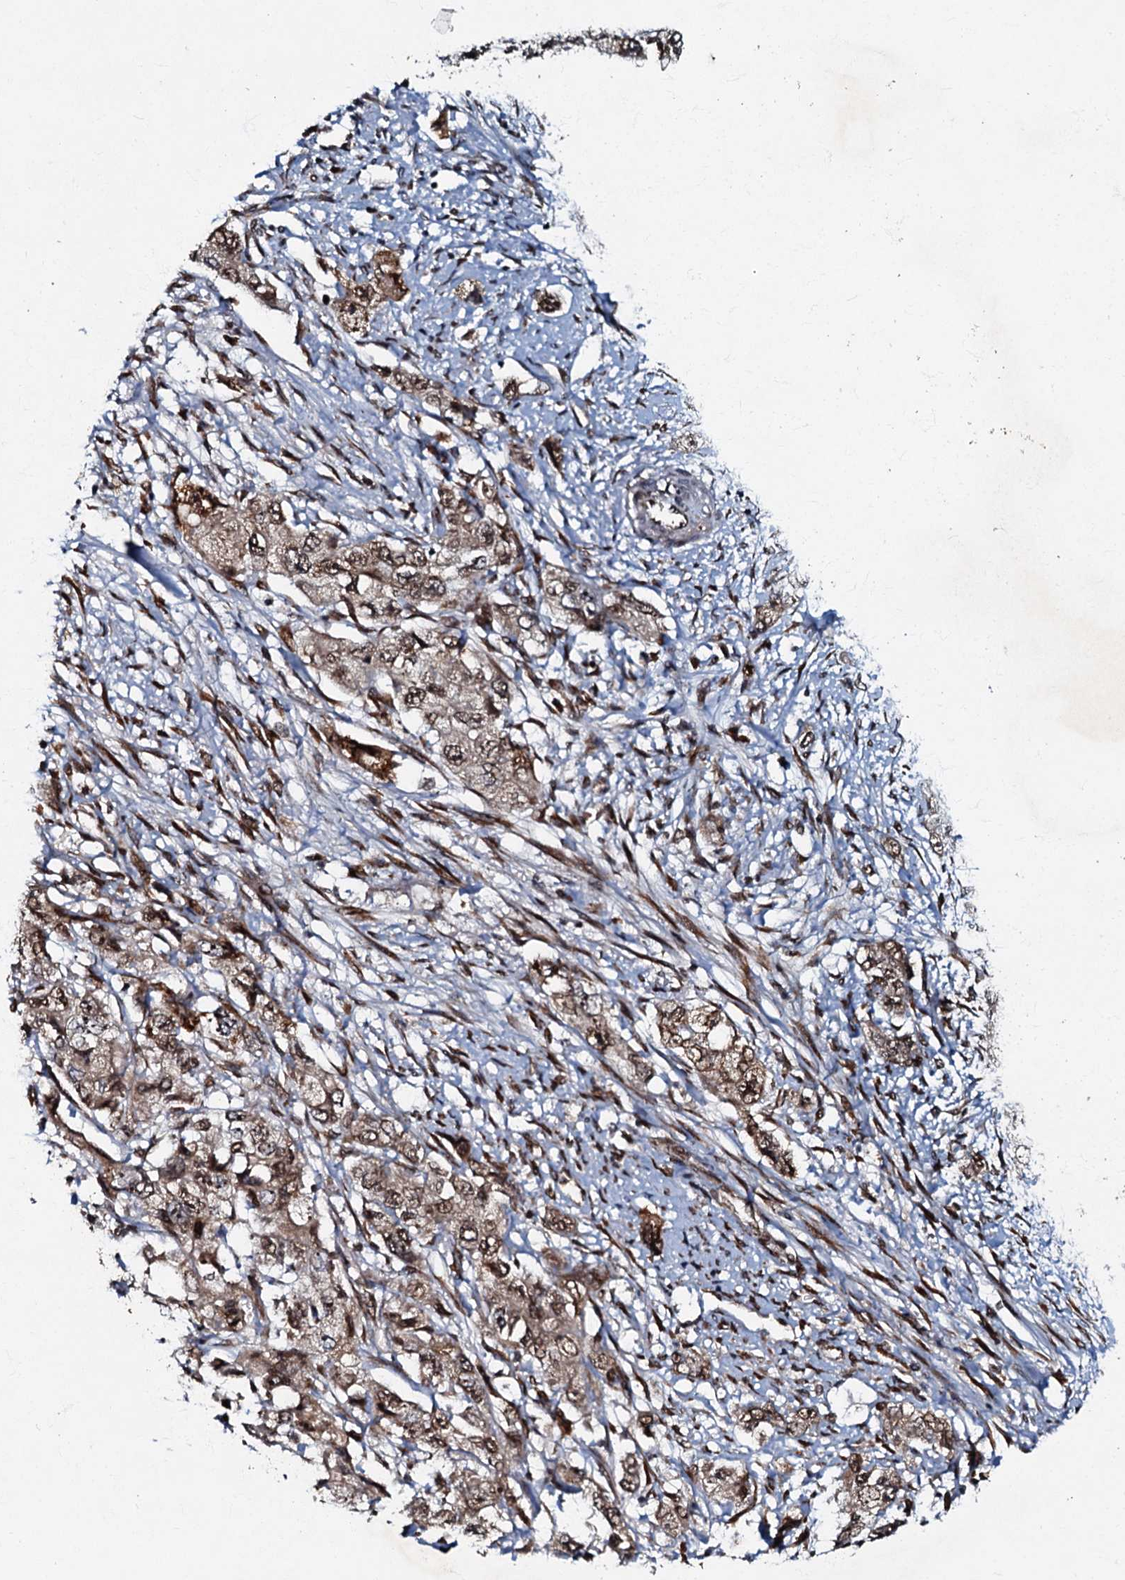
{"staining": {"intensity": "moderate", "quantity": ">75%", "location": "cytoplasmic/membranous,nuclear"}, "tissue": "pancreatic cancer", "cell_type": "Tumor cells", "image_type": "cancer", "snomed": [{"axis": "morphology", "description": "Adenocarcinoma, NOS"}, {"axis": "topography", "description": "Pancreas"}], "caption": "The micrograph demonstrates immunohistochemical staining of pancreatic cancer (adenocarcinoma). There is moderate cytoplasmic/membranous and nuclear staining is appreciated in about >75% of tumor cells. The staining was performed using DAB, with brown indicating positive protein expression. Nuclei are stained blue with hematoxylin.", "gene": "C18orf32", "patient": {"sex": "female", "age": 73}}